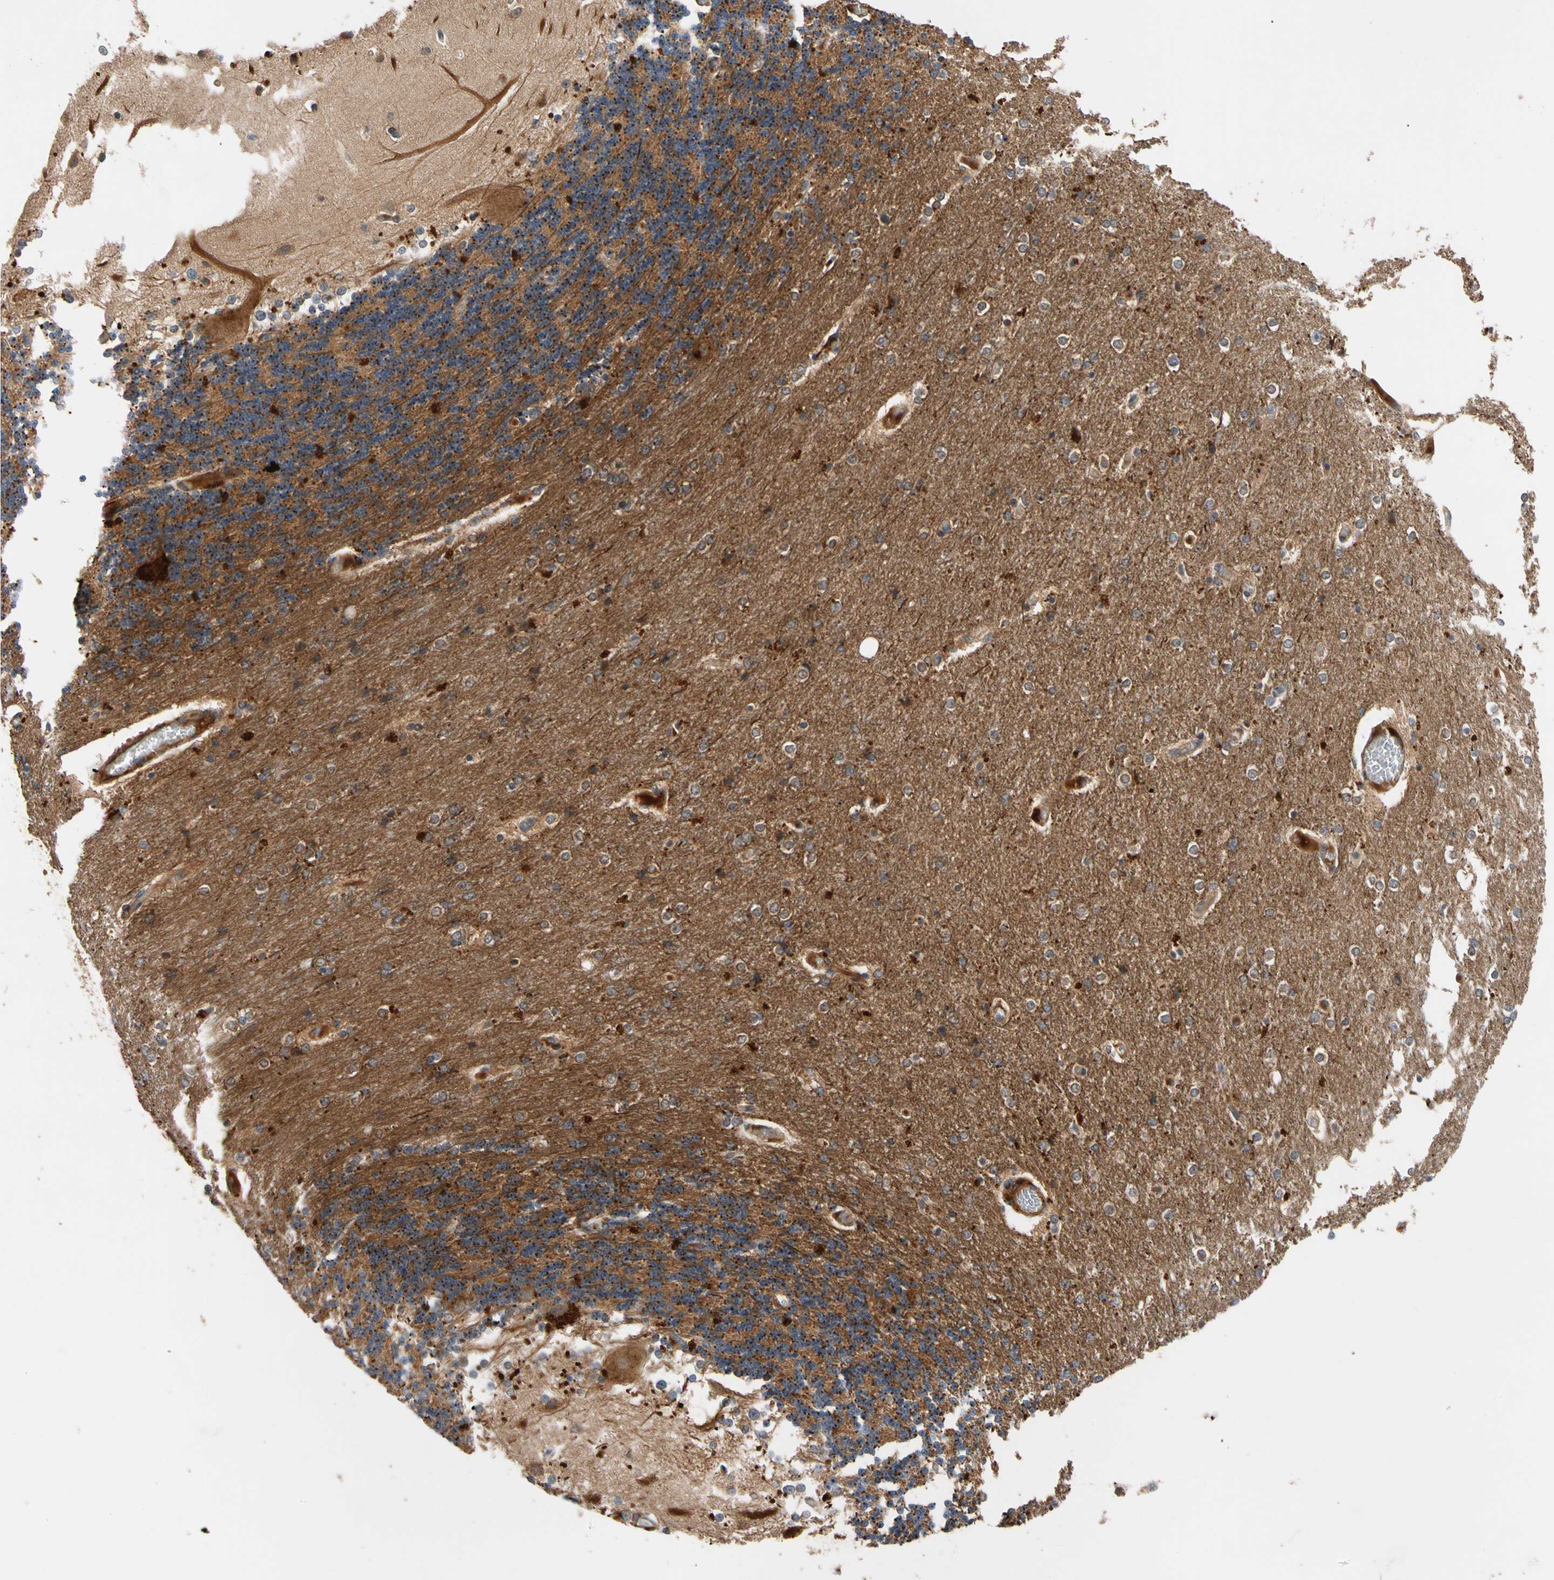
{"staining": {"intensity": "moderate", "quantity": "25%-75%", "location": "cytoplasmic/membranous"}, "tissue": "cerebellum", "cell_type": "Cells in granular layer", "image_type": "normal", "snomed": [{"axis": "morphology", "description": "Normal tissue, NOS"}, {"axis": "topography", "description": "Cerebellum"}], "caption": "Human cerebellum stained for a protein (brown) displays moderate cytoplasmic/membranous positive positivity in approximately 25%-75% of cells in granular layer.", "gene": "FGD6", "patient": {"sex": "female", "age": 54}}